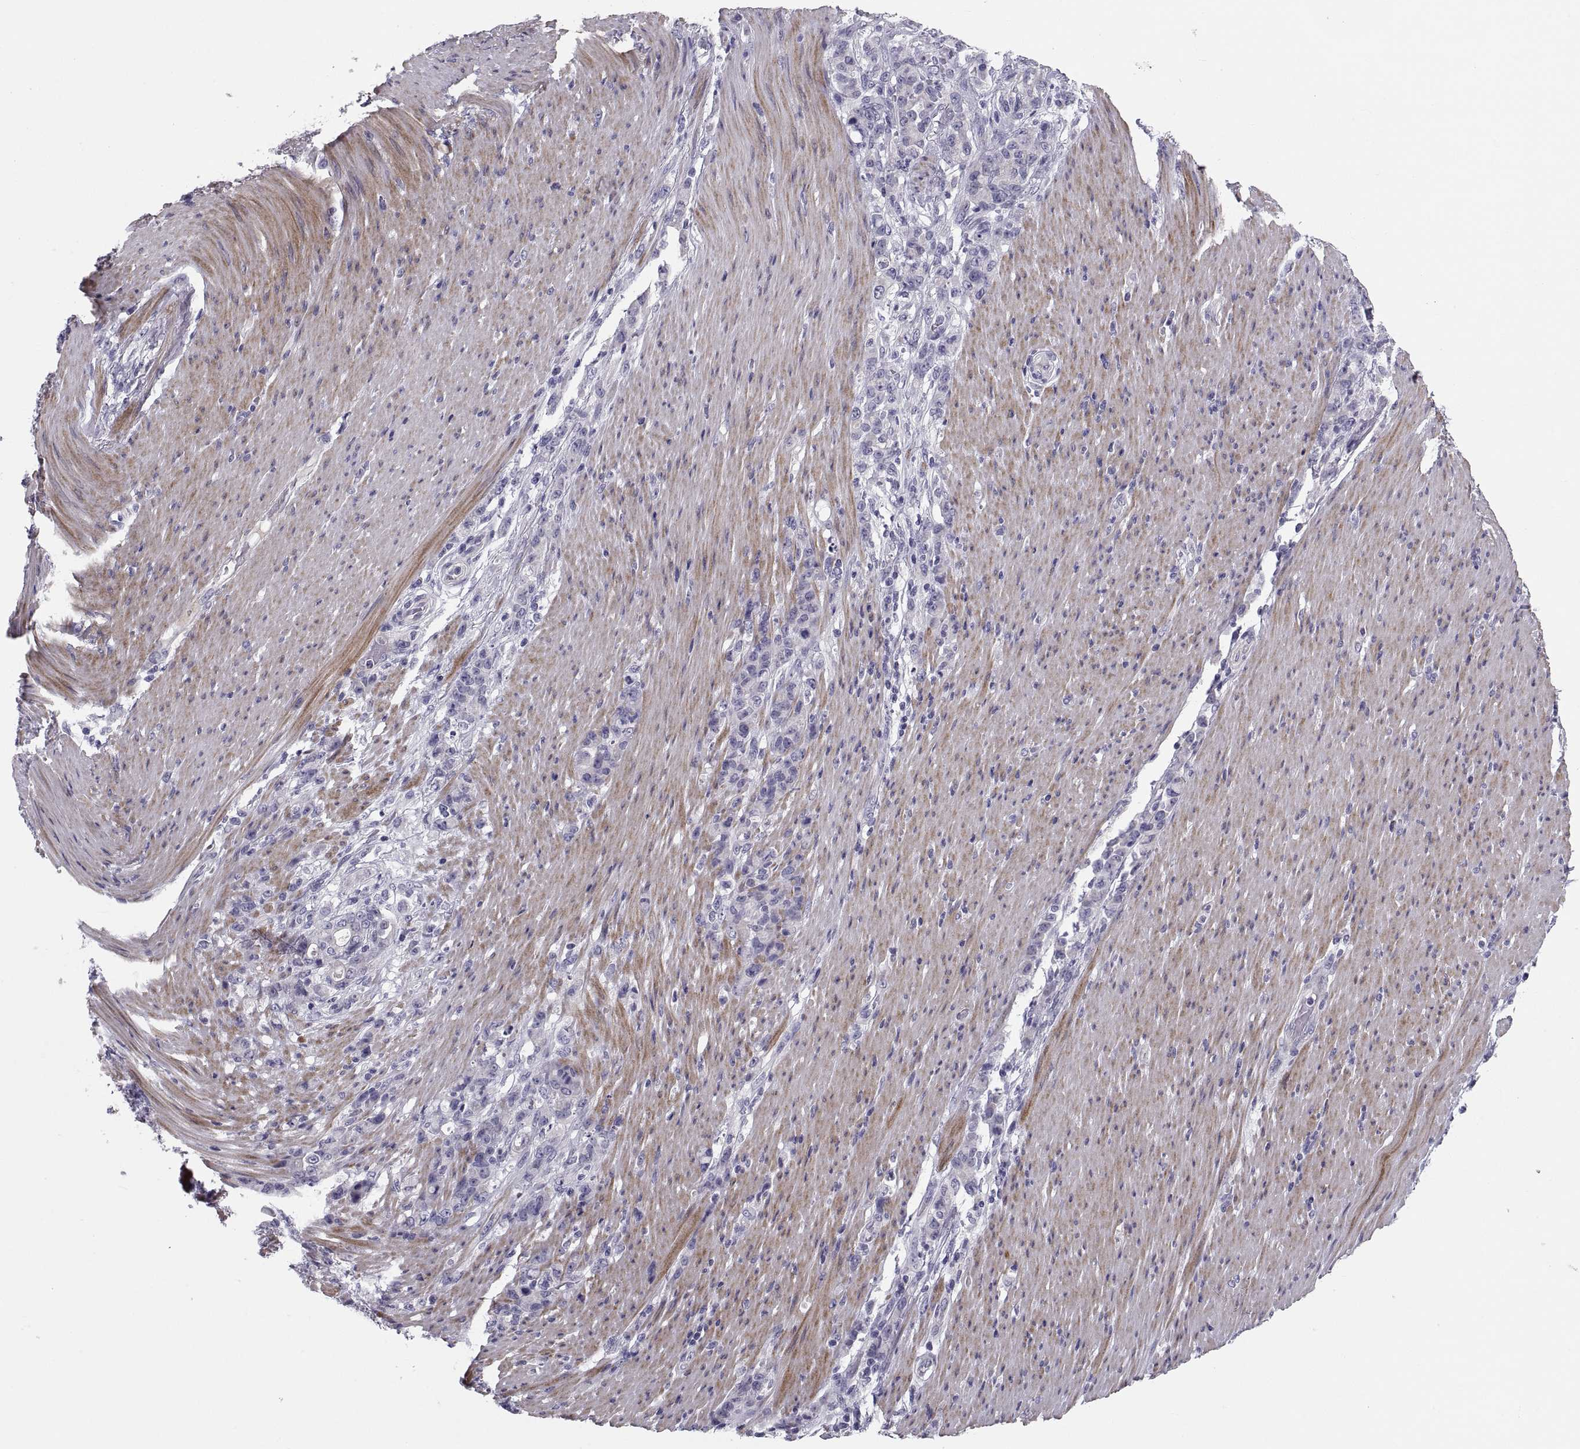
{"staining": {"intensity": "negative", "quantity": "none", "location": "none"}, "tissue": "stomach cancer", "cell_type": "Tumor cells", "image_type": "cancer", "snomed": [{"axis": "morphology", "description": "Adenocarcinoma, NOS"}, {"axis": "topography", "description": "Stomach"}], "caption": "Stomach cancer (adenocarcinoma) was stained to show a protein in brown. There is no significant expression in tumor cells.", "gene": "PDZRN4", "patient": {"sex": "female", "age": 79}}